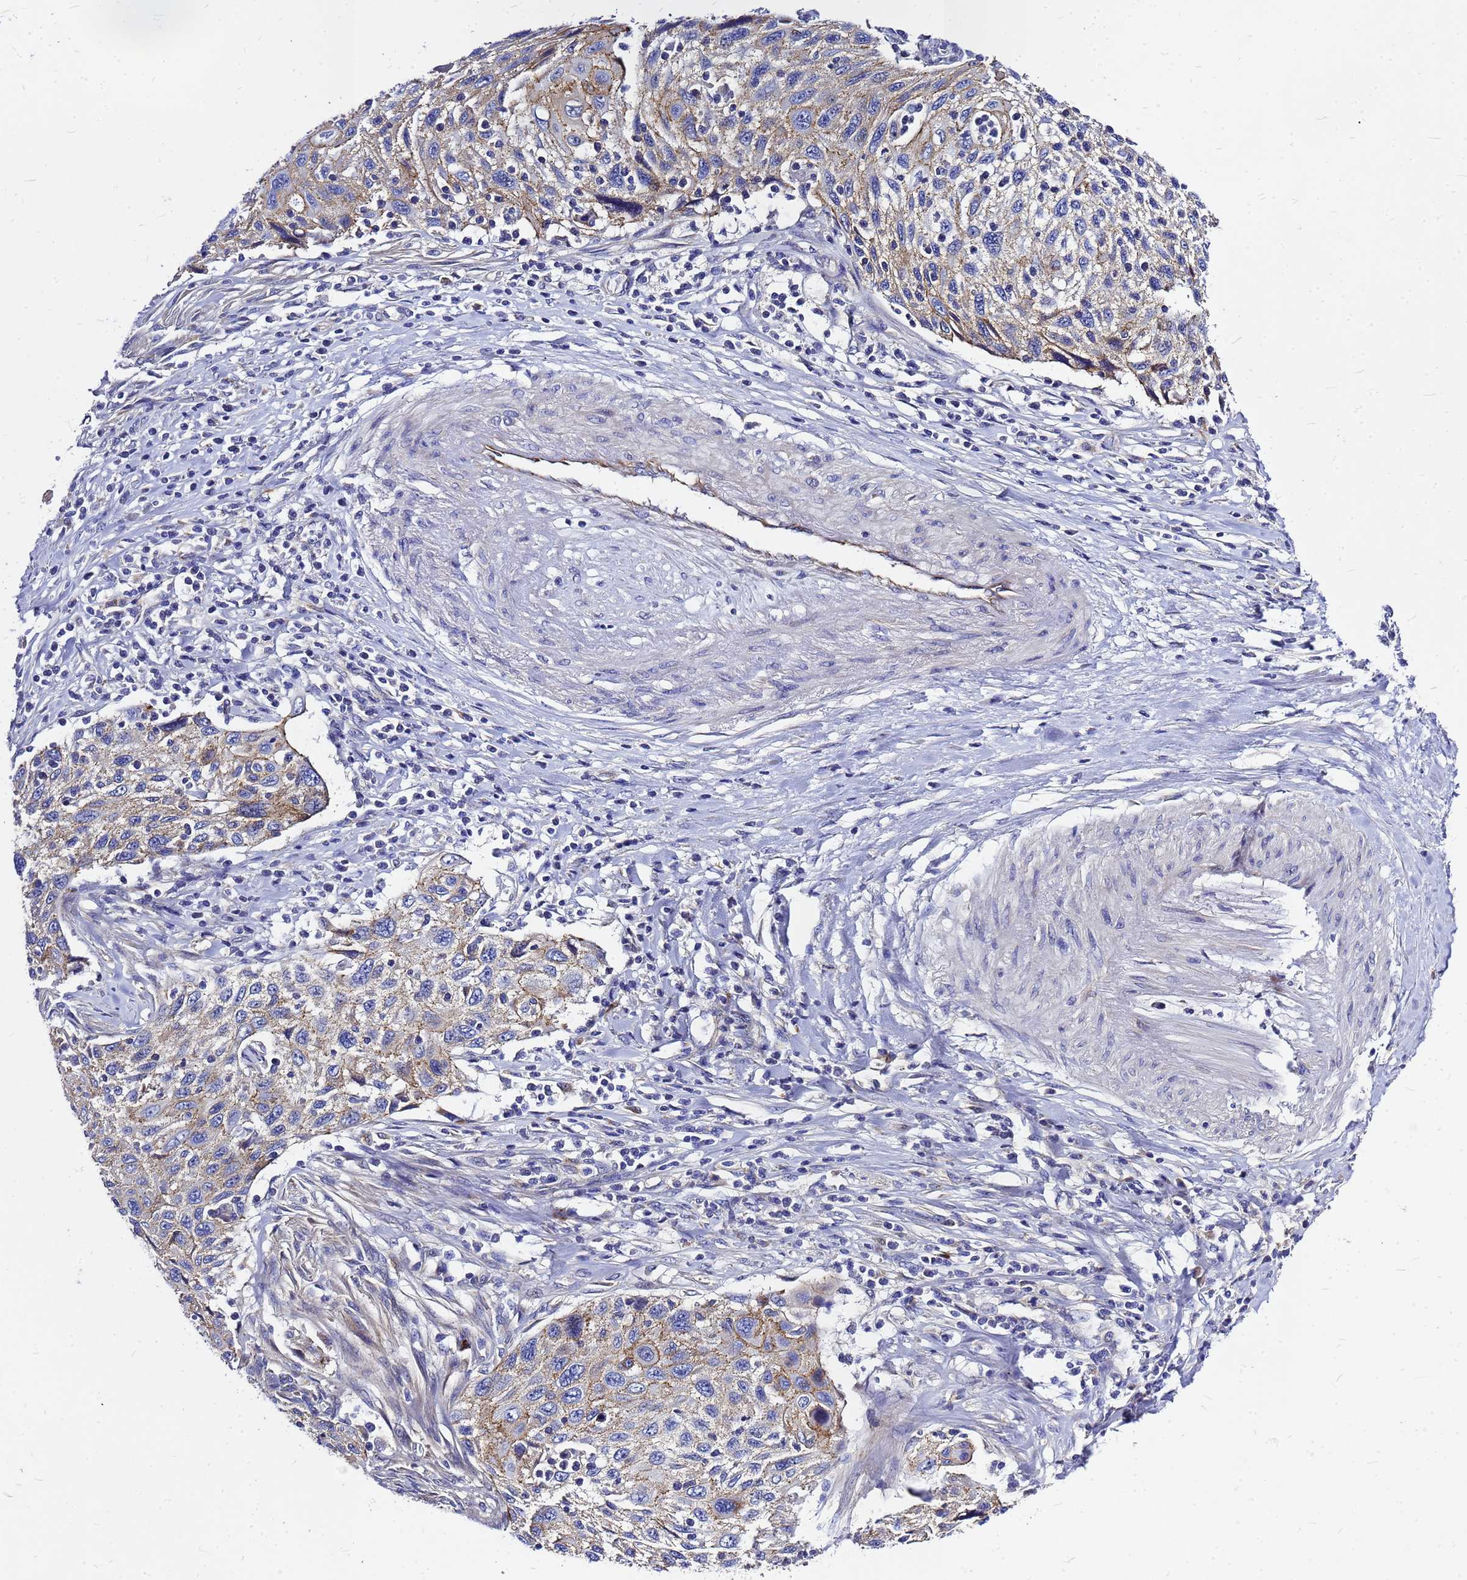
{"staining": {"intensity": "moderate", "quantity": "25%-75%", "location": "cytoplasmic/membranous"}, "tissue": "cervical cancer", "cell_type": "Tumor cells", "image_type": "cancer", "snomed": [{"axis": "morphology", "description": "Squamous cell carcinoma, NOS"}, {"axis": "topography", "description": "Cervix"}], "caption": "Cervical cancer was stained to show a protein in brown. There is medium levels of moderate cytoplasmic/membranous positivity in about 25%-75% of tumor cells. Nuclei are stained in blue.", "gene": "FBXW5", "patient": {"sex": "female", "age": 70}}